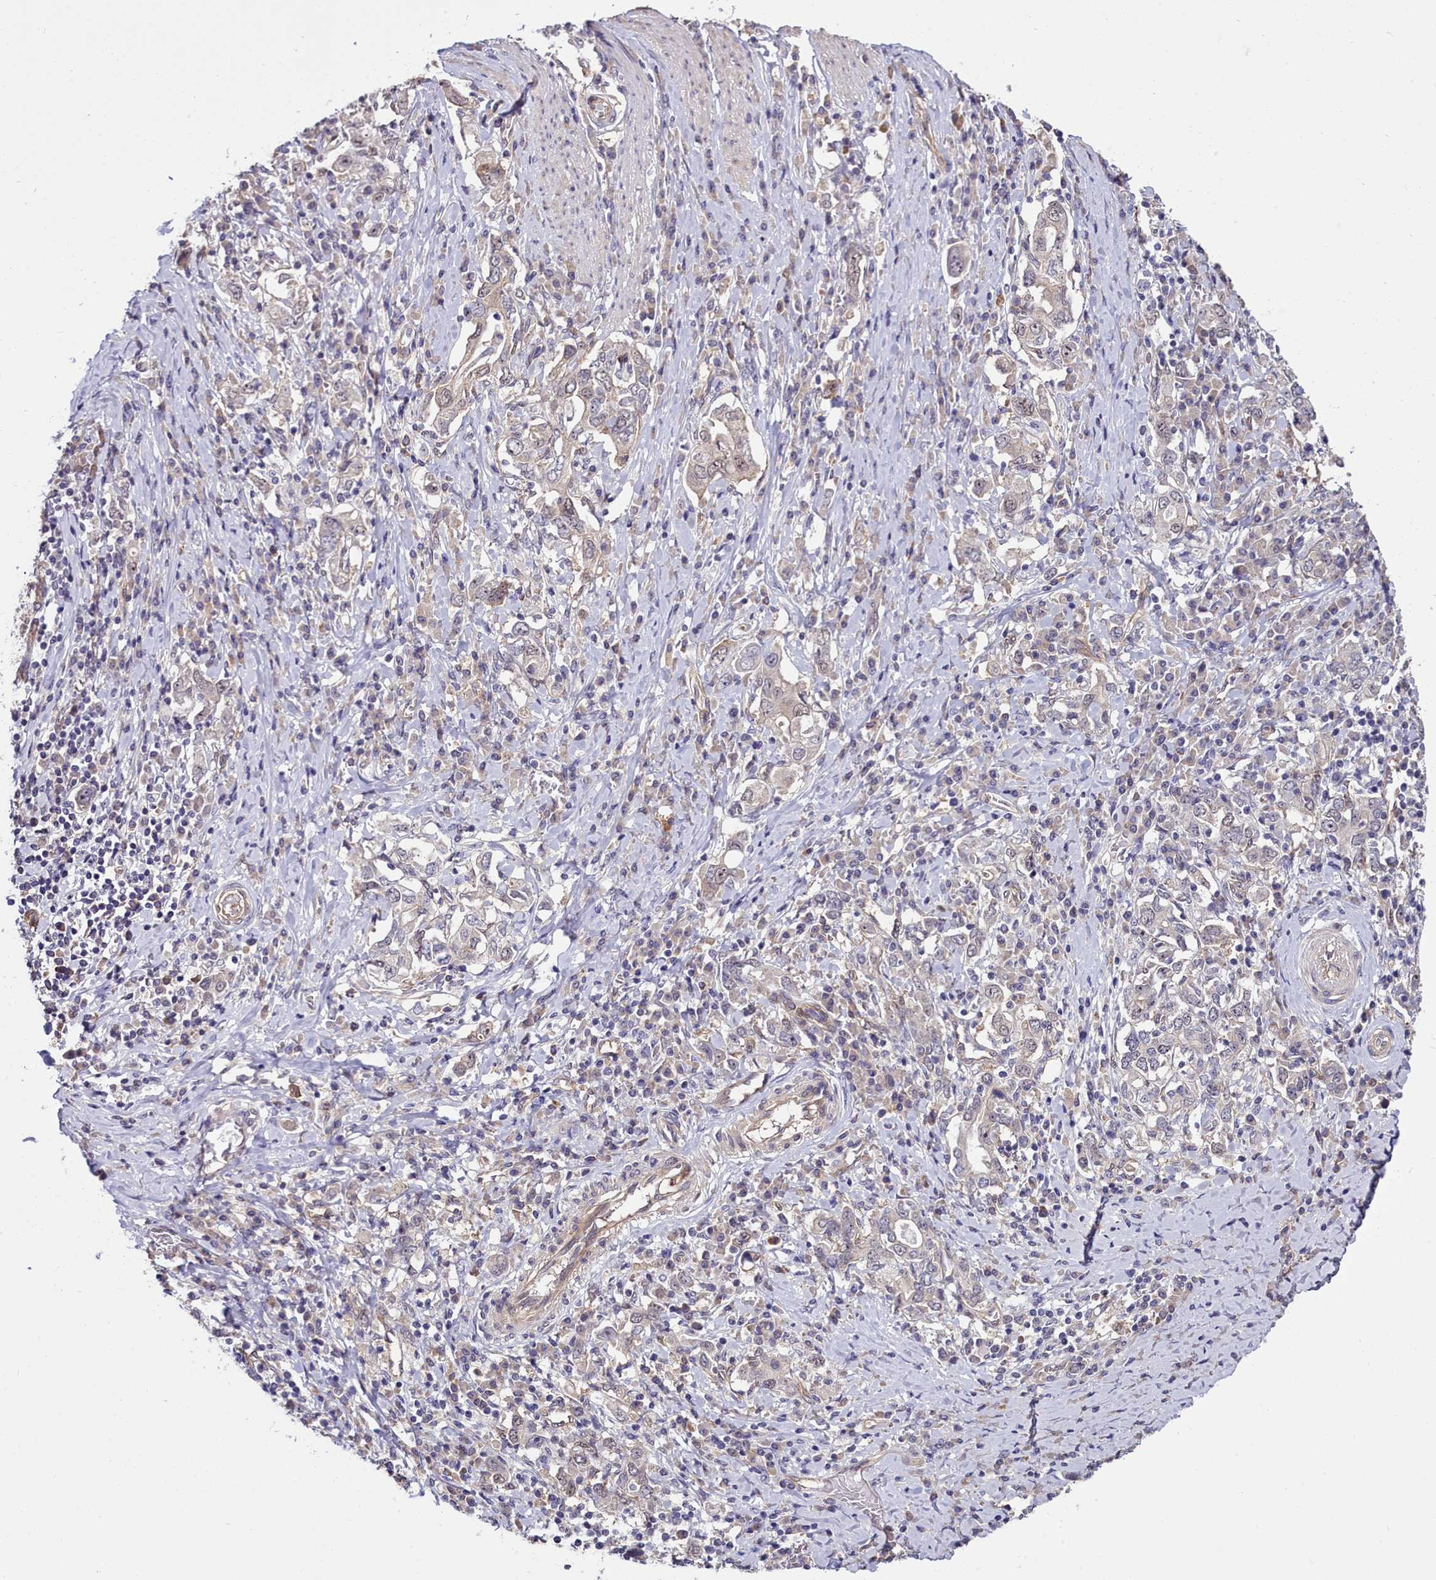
{"staining": {"intensity": "negative", "quantity": "none", "location": "none"}, "tissue": "stomach cancer", "cell_type": "Tumor cells", "image_type": "cancer", "snomed": [{"axis": "morphology", "description": "Adenocarcinoma, NOS"}, {"axis": "topography", "description": "Stomach, upper"}, {"axis": "topography", "description": "Stomach"}], "caption": "Immunohistochemistry (IHC) image of human stomach adenocarcinoma stained for a protein (brown), which reveals no expression in tumor cells.", "gene": "BCAR1", "patient": {"sex": "male", "age": 62}}